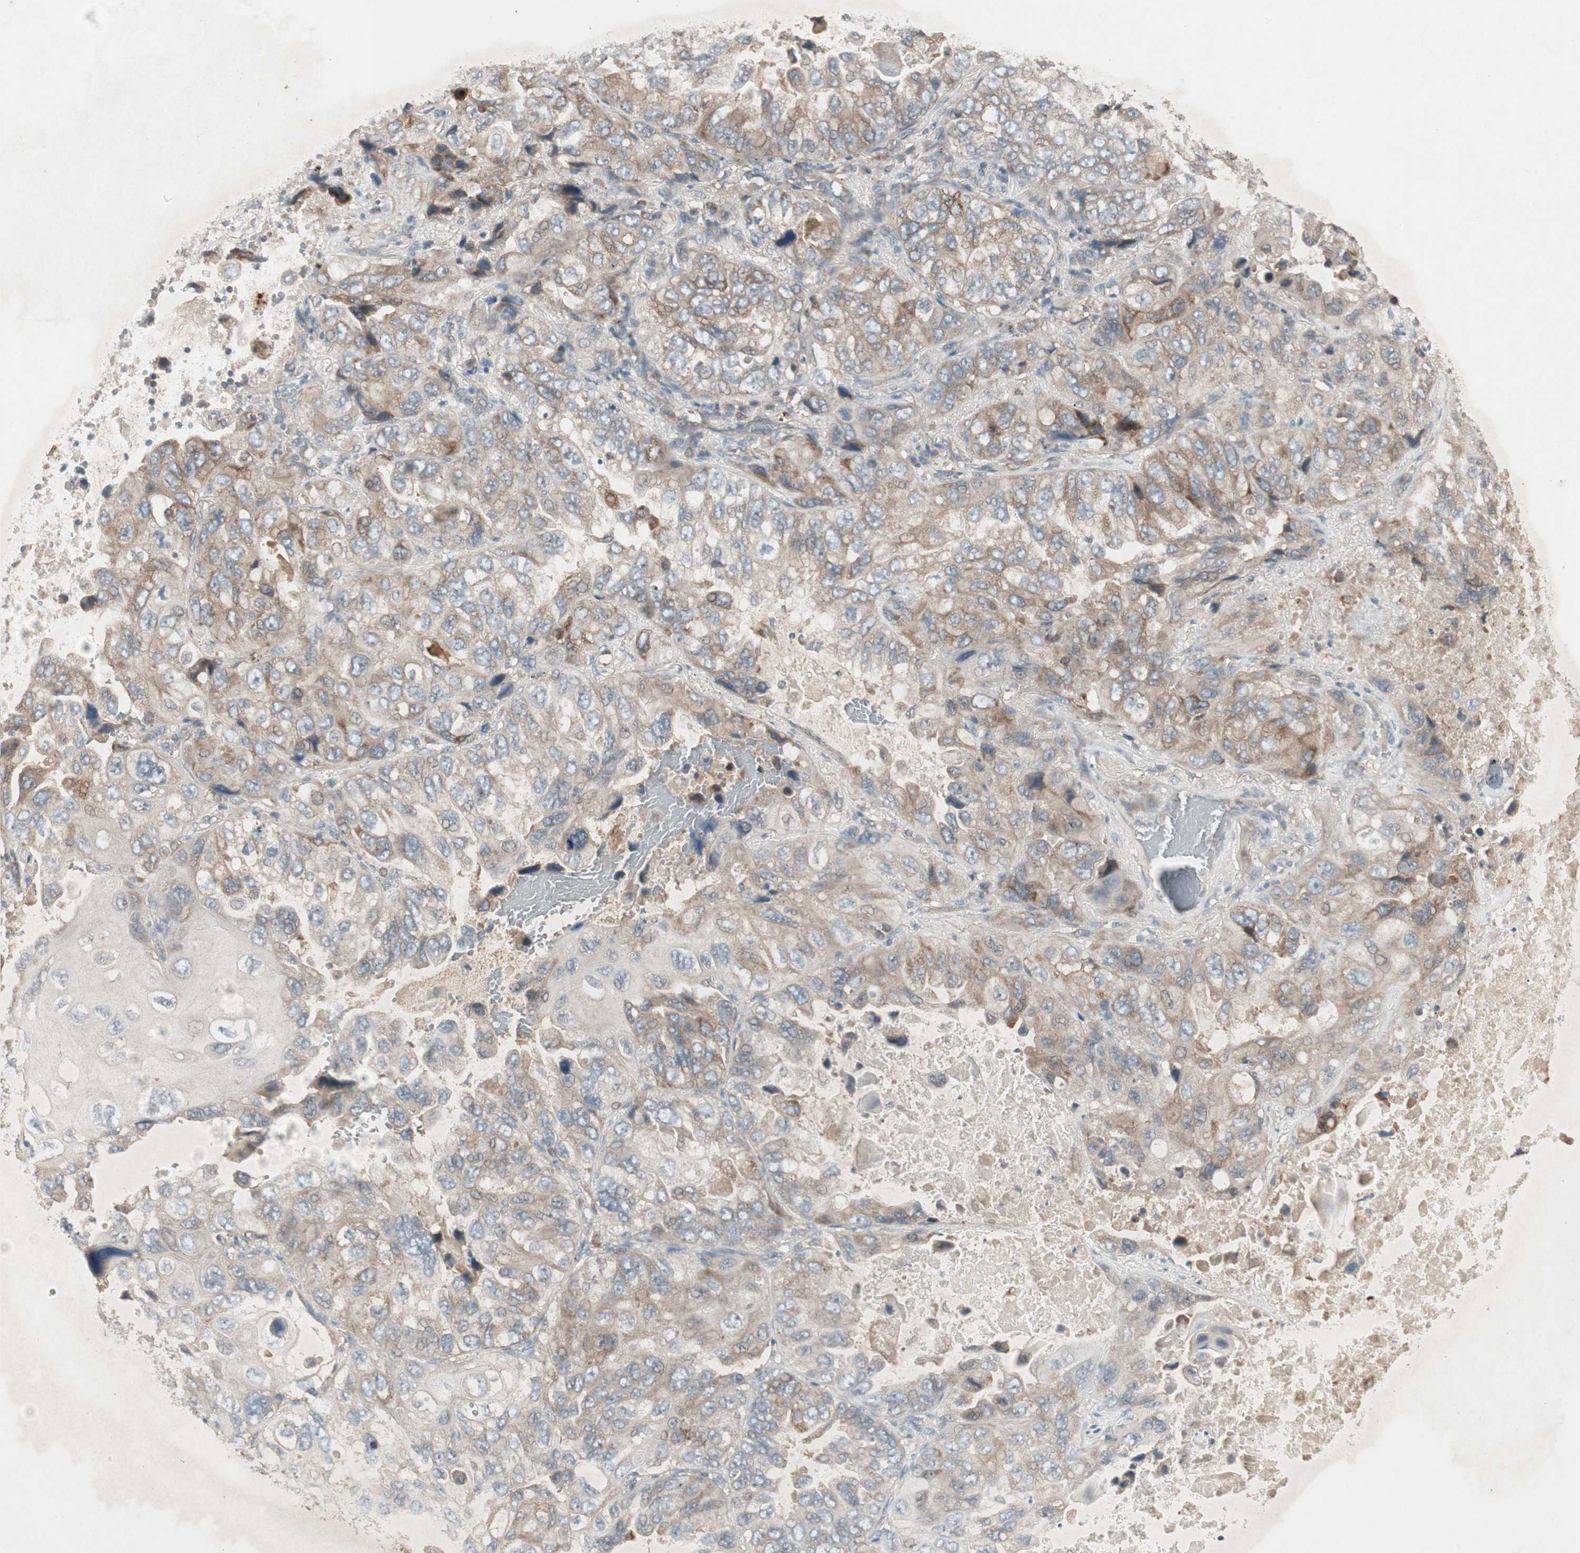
{"staining": {"intensity": "weak", "quantity": "<25%", "location": "cytoplasmic/membranous"}, "tissue": "lung cancer", "cell_type": "Tumor cells", "image_type": "cancer", "snomed": [{"axis": "morphology", "description": "Squamous cell carcinoma, NOS"}, {"axis": "topography", "description": "Lung"}], "caption": "This is an IHC histopathology image of lung squamous cell carcinoma. There is no positivity in tumor cells.", "gene": "JMJD7-PLA2G4B", "patient": {"sex": "female", "age": 73}}